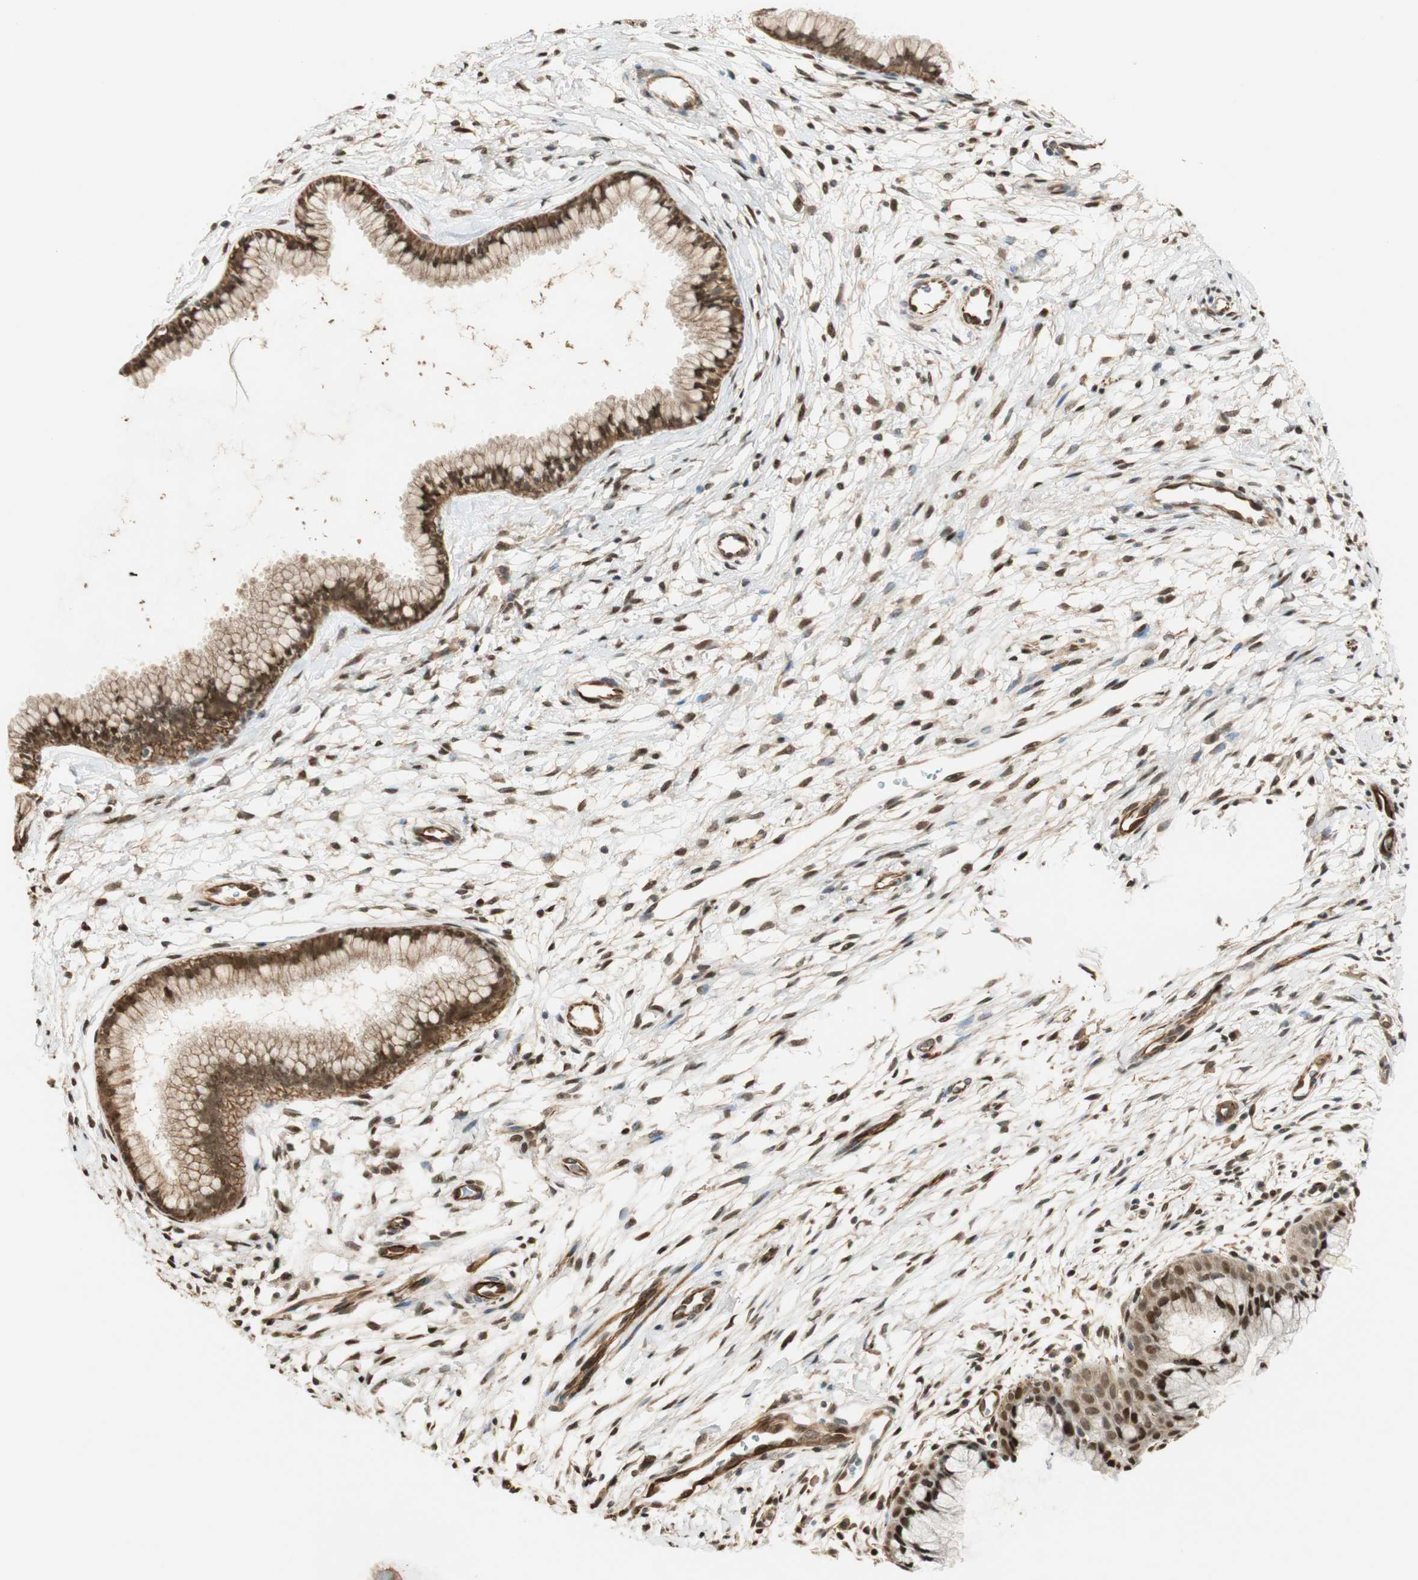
{"staining": {"intensity": "weak", "quantity": ">75%", "location": "cytoplasmic/membranous,nuclear"}, "tissue": "cervix", "cell_type": "Glandular cells", "image_type": "normal", "snomed": [{"axis": "morphology", "description": "Normal tissue, NOS"}, {"axis": "topography", "description": "Cervix"}], "caption": "Human cervix stained with a brown dye exhibits weak cytoplasmic/membranous,nuclear positive expression in approximately >75% of glandular cells.", "gene": "NES", "patient": {"sex": "female", "age": 39}}